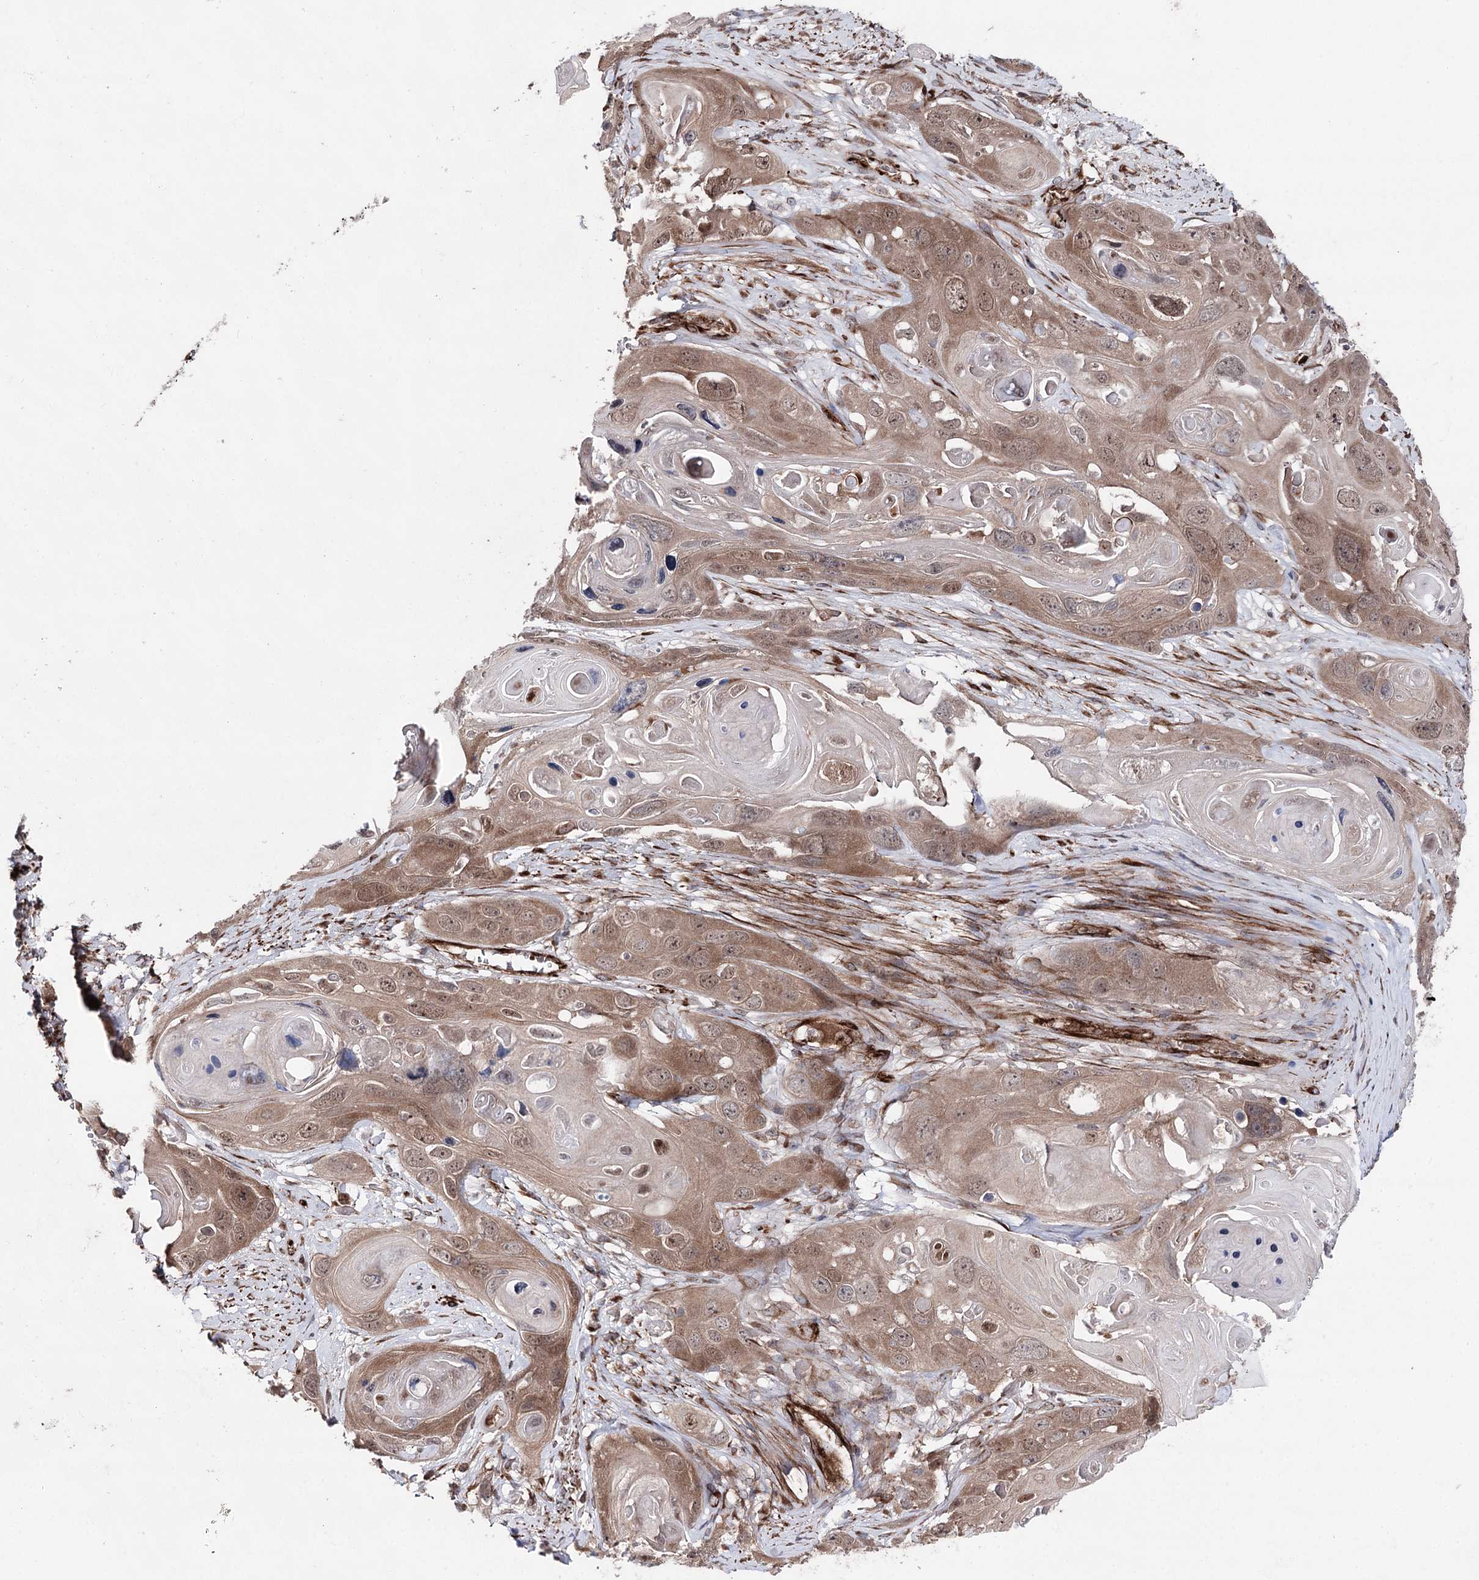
{"staining": {"intensity": "moderate", "quantity": ">75%", "location": "cytoplasmic/membranous,nuclear"}, "tissue": "skin cancer", "cell_type": "Tumor cells", "image_type": "cancer", "snomed": [{"axis": "morphology", "description": "Squamous cell carcinoma, NOS"}, {"axis": "topography", "description": "Skin"}], "caption": "Tumor cells exhibit moderate cytoplasmic/membranous and nuclear staining in approximately >75% of cells in skin cancer (squamous cell carcinoma).", "gene": "MIB1", "patient": {"sex": "male", "age": 55}}